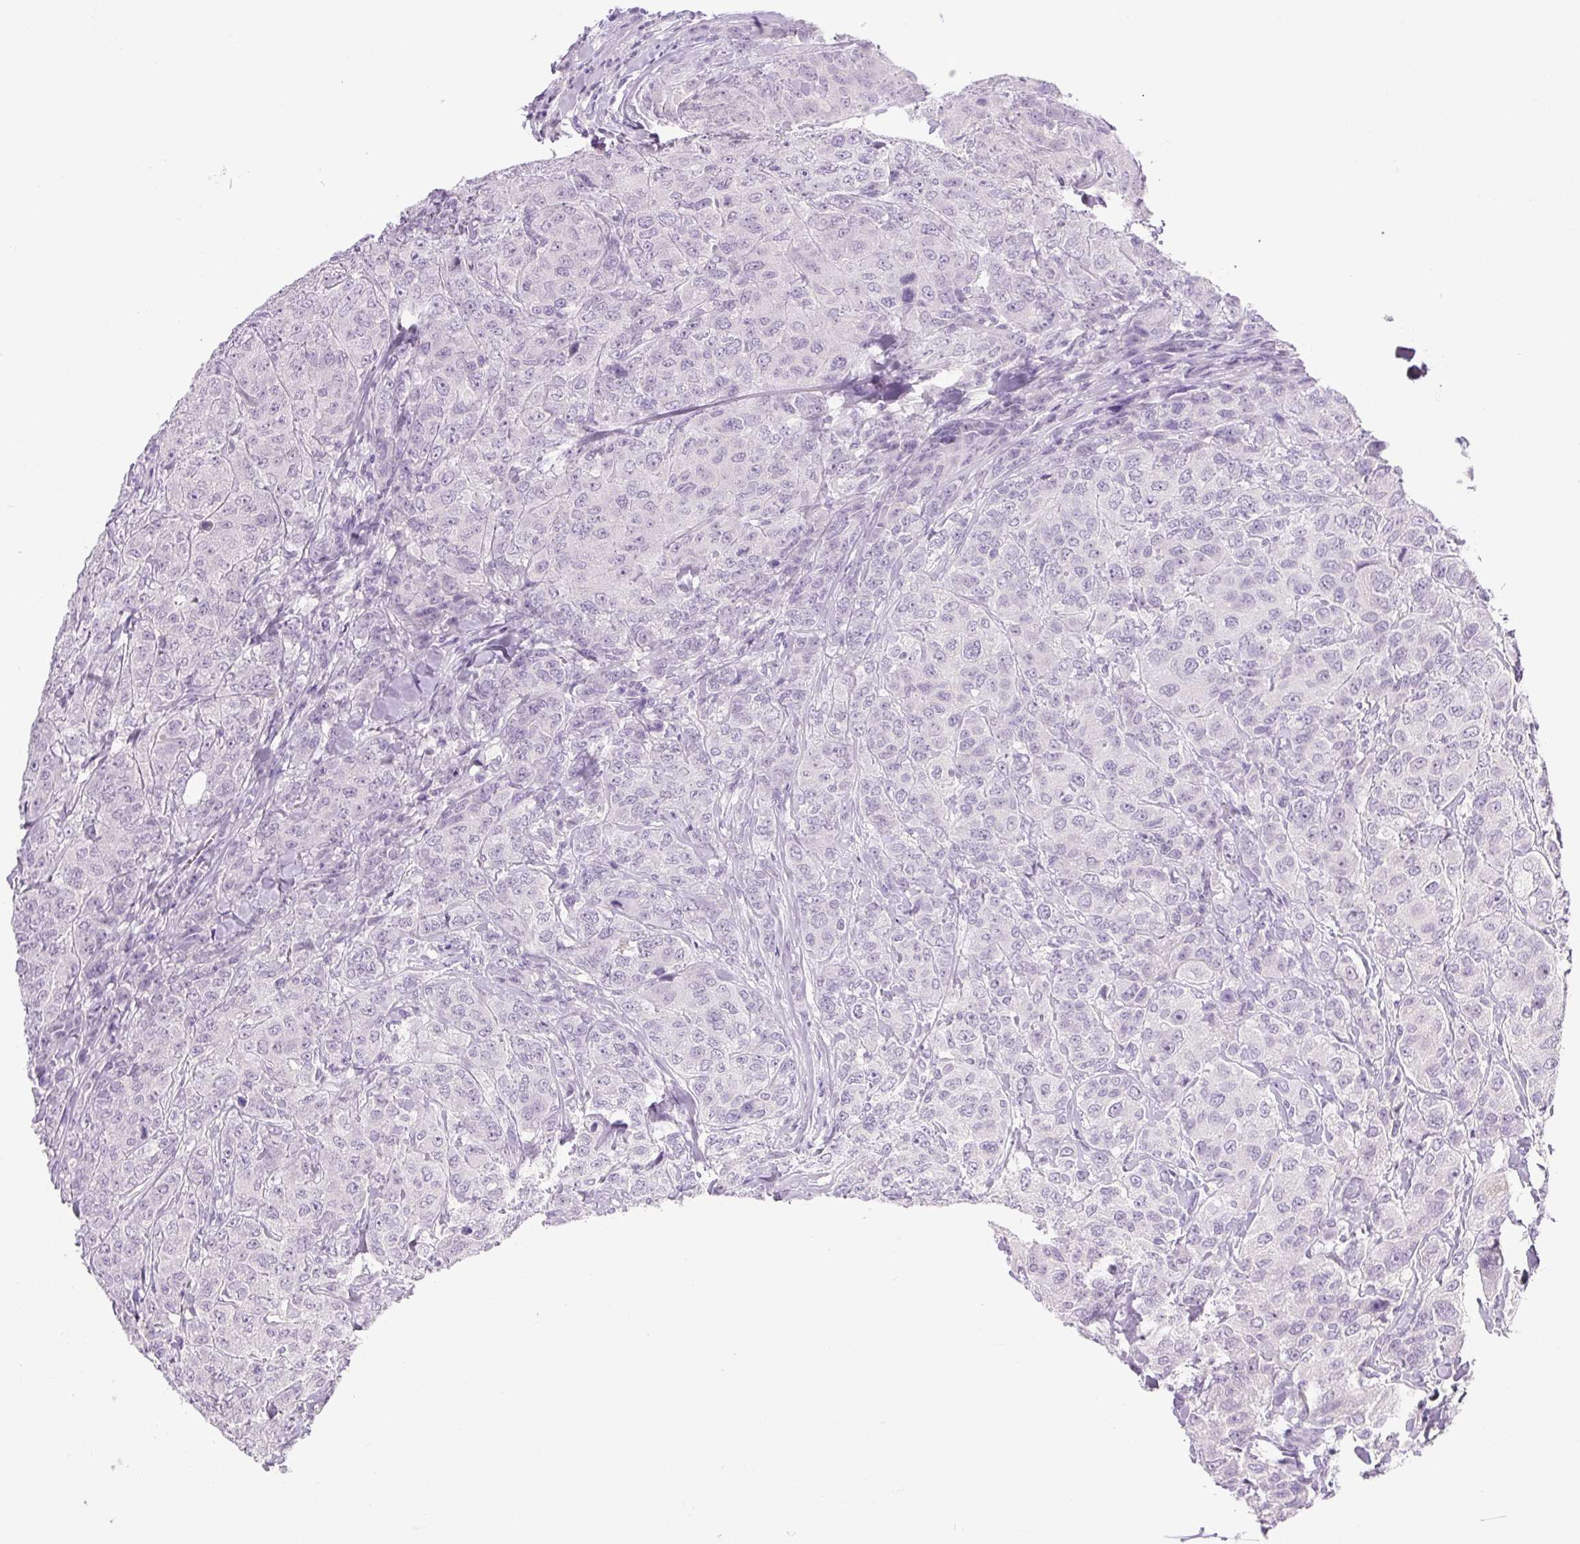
{"staining": {"intensity": "negative", "quantity": "none", "location": "none"}, "tissue": "breast cancer", "cell_type": "Tumor cells", "image_type": "cancer", "snomed": [{"axis": "morphology", "description": "Duct carcinoma"}, {"axis": "topography", "description": "Breast"}], "caption": "This is an IHC photomicrograph of breast invasive ductal carcinoma. There is no staining in tumor cells.", "gene": "COL9A2", "patient": {"sex": "female", "age": 43}}